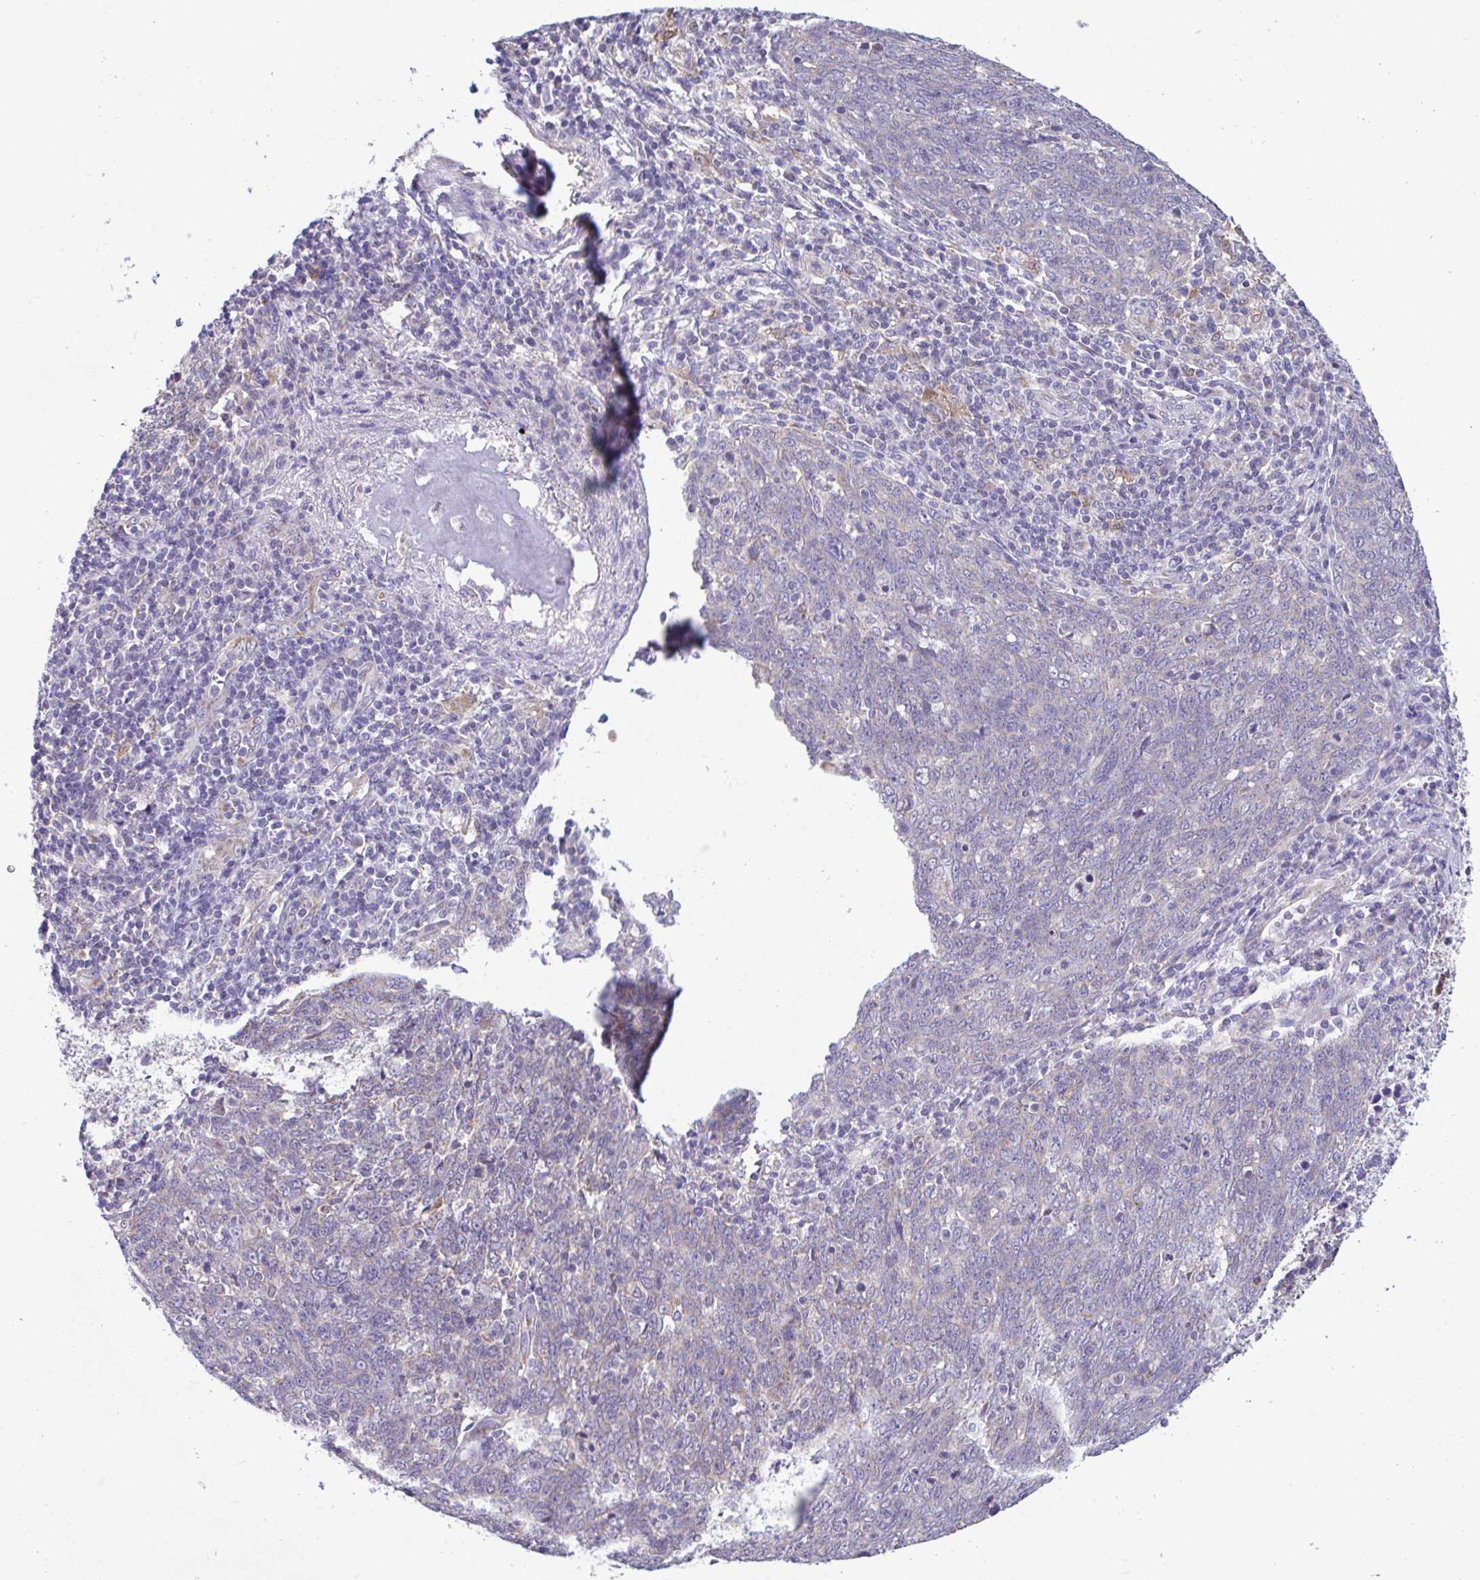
{"staining": {"intensity": "negative", "quantity": "none", "location": "none"}, "tissue": "lung cancer", "cell_type": "Tumor cells", "image_type": "cancer", "snomed": [{"axis": "morphology", "description": "Squamous cell carcinoma, NOS"}, {"axis": "topography", "description": "Lung"}], "caption": "Tumor cells show no significant protein expression in squamous cell carcinoma (lung).", "gene": "SARS2", "patient": {"sex": "female", "age": 72}}